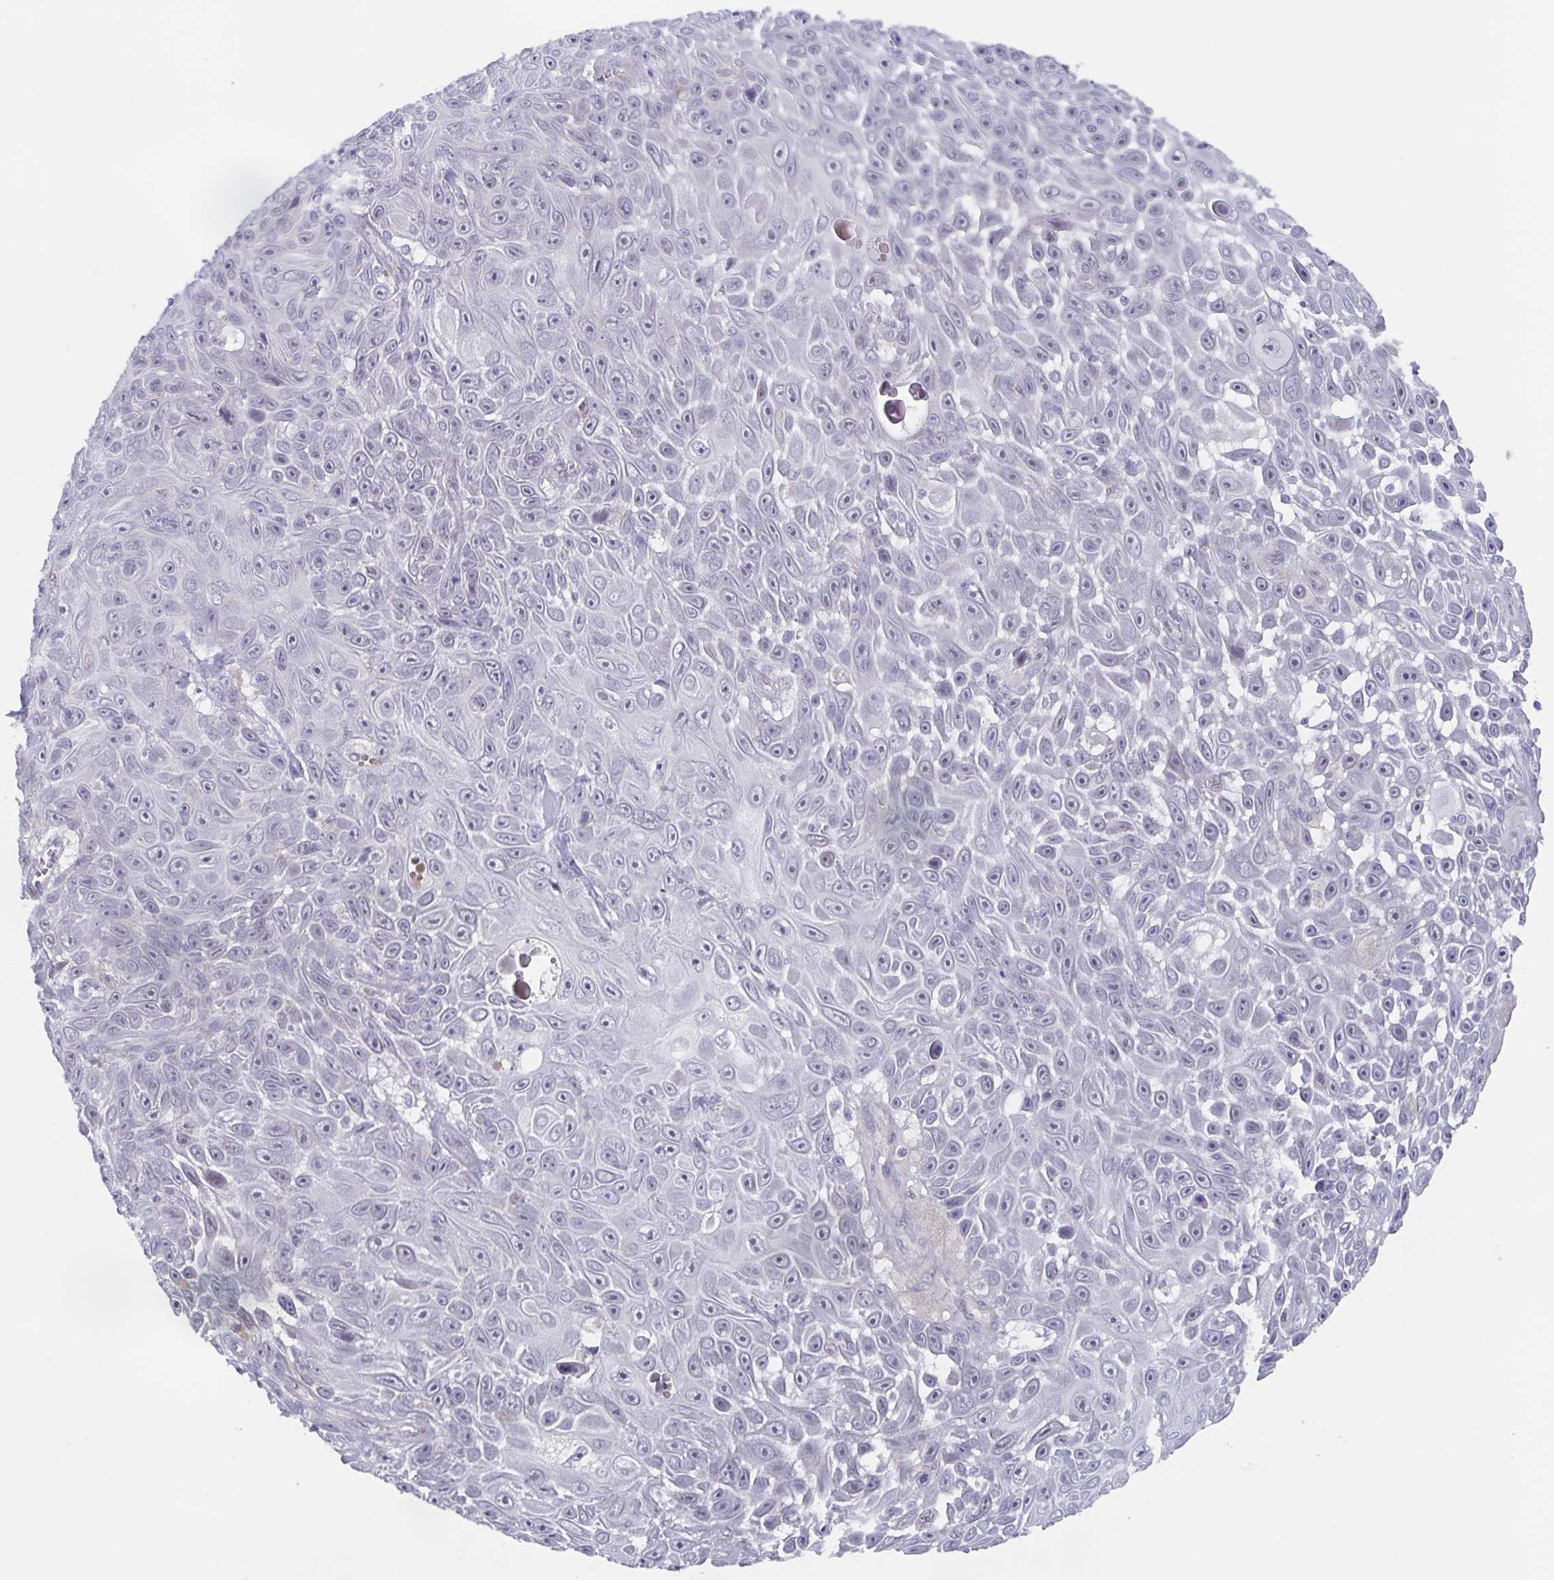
{"staining": {"intensity": "negative", "quantity": "none", "location": "none"}, "tissue": "skin cancer", "cell_type": "Tumor cells", "image_type": "cancer", "snomed": [{"axis": "morphology", "description": "Squamous cell carcinoma, NOS"}, {"axis": "topography", "description": "Skin"}], "caption": "This image is of squamous cell carcinoma (skin) stained with immunohistochemistry to label a protein in brown with the nuclei are counter-stained blue. There is no expression in tumor cells.", "gene": "POU2F3", "patient": {"sex": "male", "age": 82}}